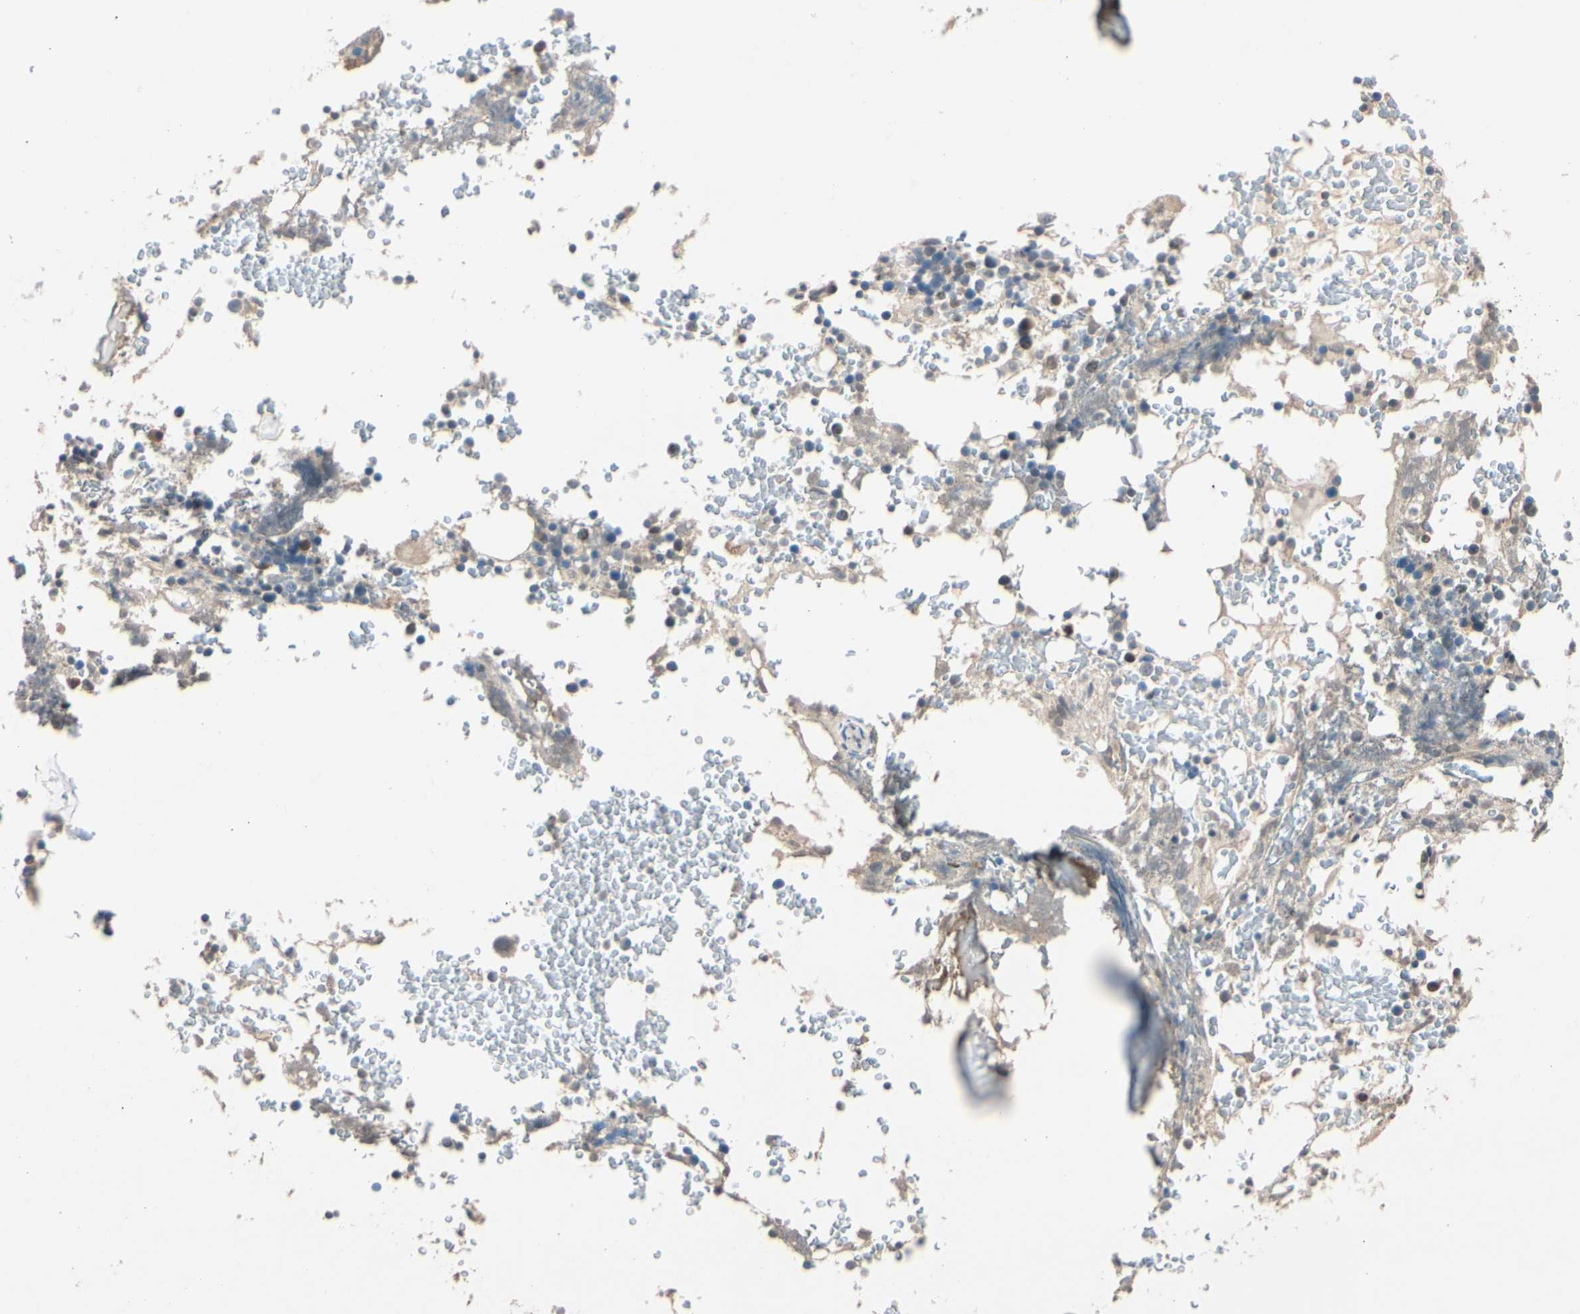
{"staining": {"intensity": "weak", "quantity": "<25%", "location": "cytoplasmic/membranous"}, "tissue": "bone marrow", "cell_type": "Hematopoietic cells", "image_type": "normal", "snomed": [{"axis": "morphology", "description": "Normal tissue, NOS"}, {"axis": "topography", "description": "Bone marrow"}], "caption": "Immunohistochemistry micrograph of benign bone marrow: bone marrow stained with DAB (3,3'-diaminobenzidine) displays no significant protein staining in hematopoietic cells. (Brightfield microscopy of DAB (3,3'-diaminobenzidine) immunohistochemistry at high magnification).", "gene": "ACSL5", "patient": {"sex": "female", "age": 66}}